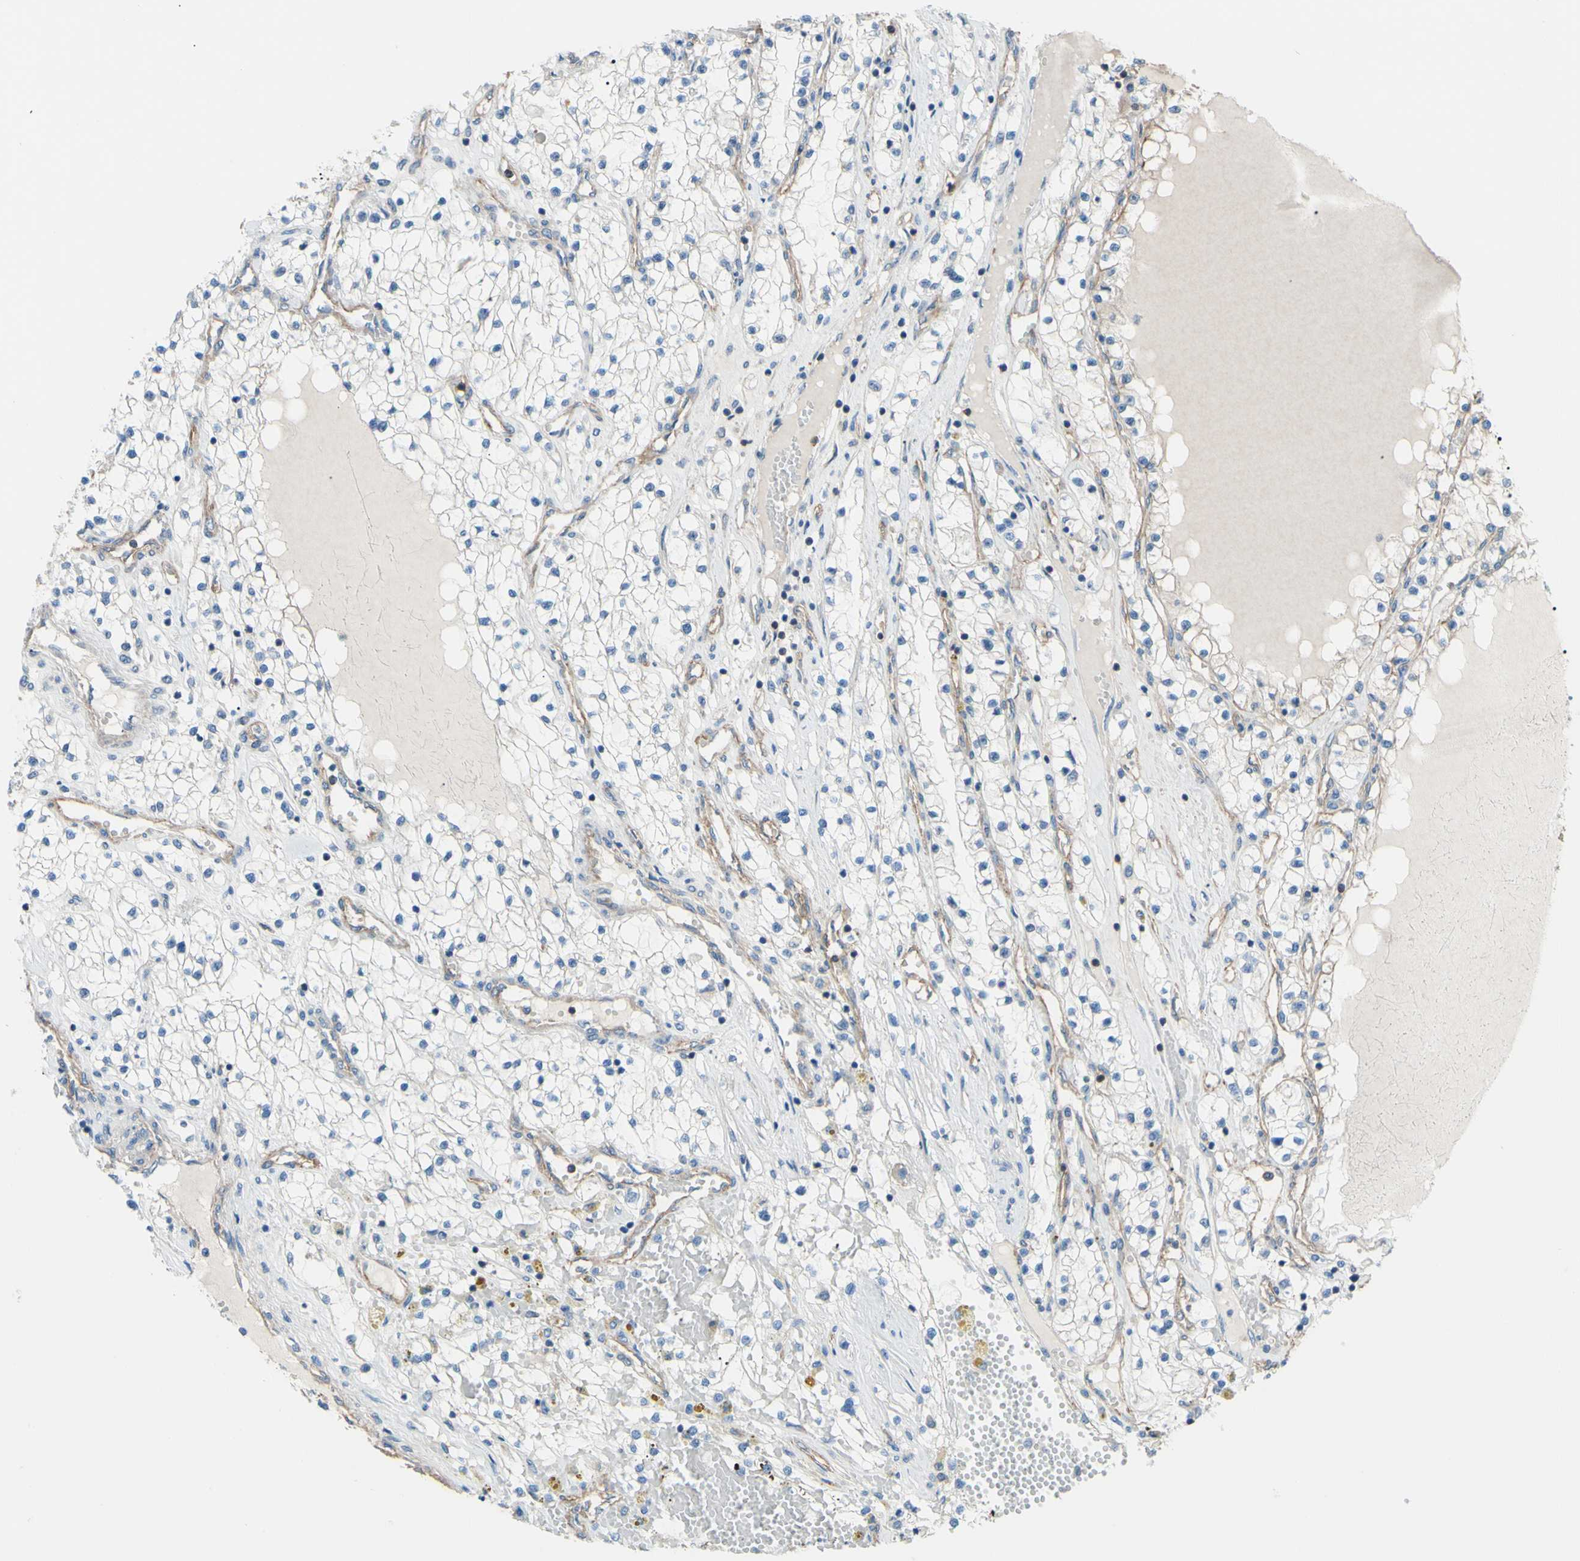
{"staining": {"intensity": "negative", "quantity": "none", "location": "none"}, "tissue": "renal cancer", "cell_type": "Tumor cells", "image_type": "cancer", "snomed": [{"axis": "morphology", "description": "Adenocarcinoma, NOS"}, {"axis": "topography", "description": "Kidney"}], "caption": "The image exhibits no significant staining in tumor cells of renal adenocarcinoma. The staining was performed using DAB (3,3'-diaminobenzidine) to visualize the protein expression in brown, while the nuclei were stained in blue with hematoxylin (Magnification: 20x).", "gene": "ADD1", "patient": {"sex": "male", "age": 68}}